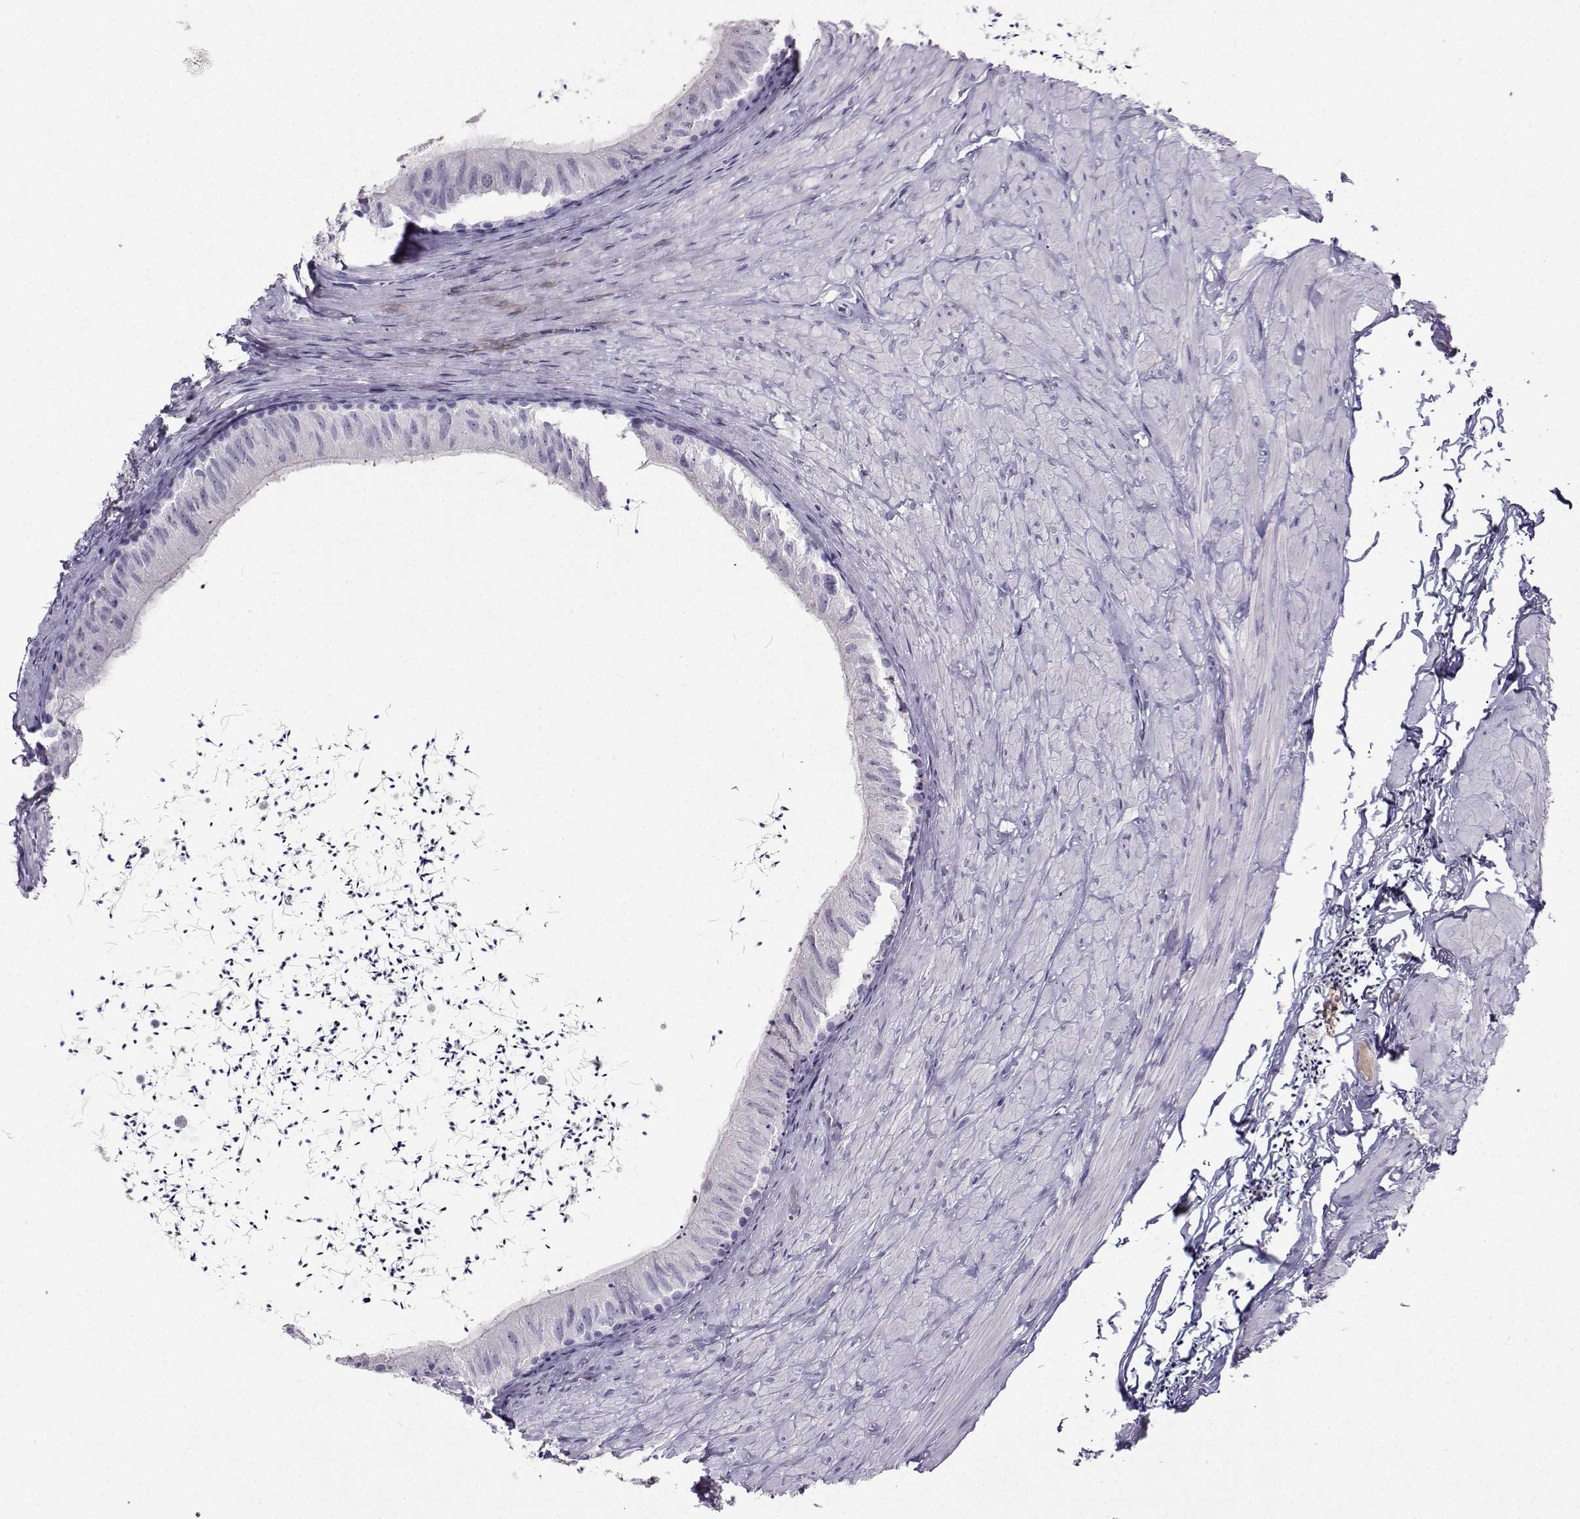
{"staining": {"intensity": "negative", "quantity": "none", "location": "none"}, "tissue": "epididymis", "cell_type": "Glandular cells", "image_type": "normal", "snomed": [{"axis": "morphology", "description": "Normal tissue, NOS"}, {"axis": "topography", "description": "Epididymis"}], "caption": "High power microscopy photomicrograph of an immunohistochemistry image of normal epididymis, revealing no significant positivity in glandular cells.", "gene": "GRIK4", "patient": {"sex": "male", "age": 32}}